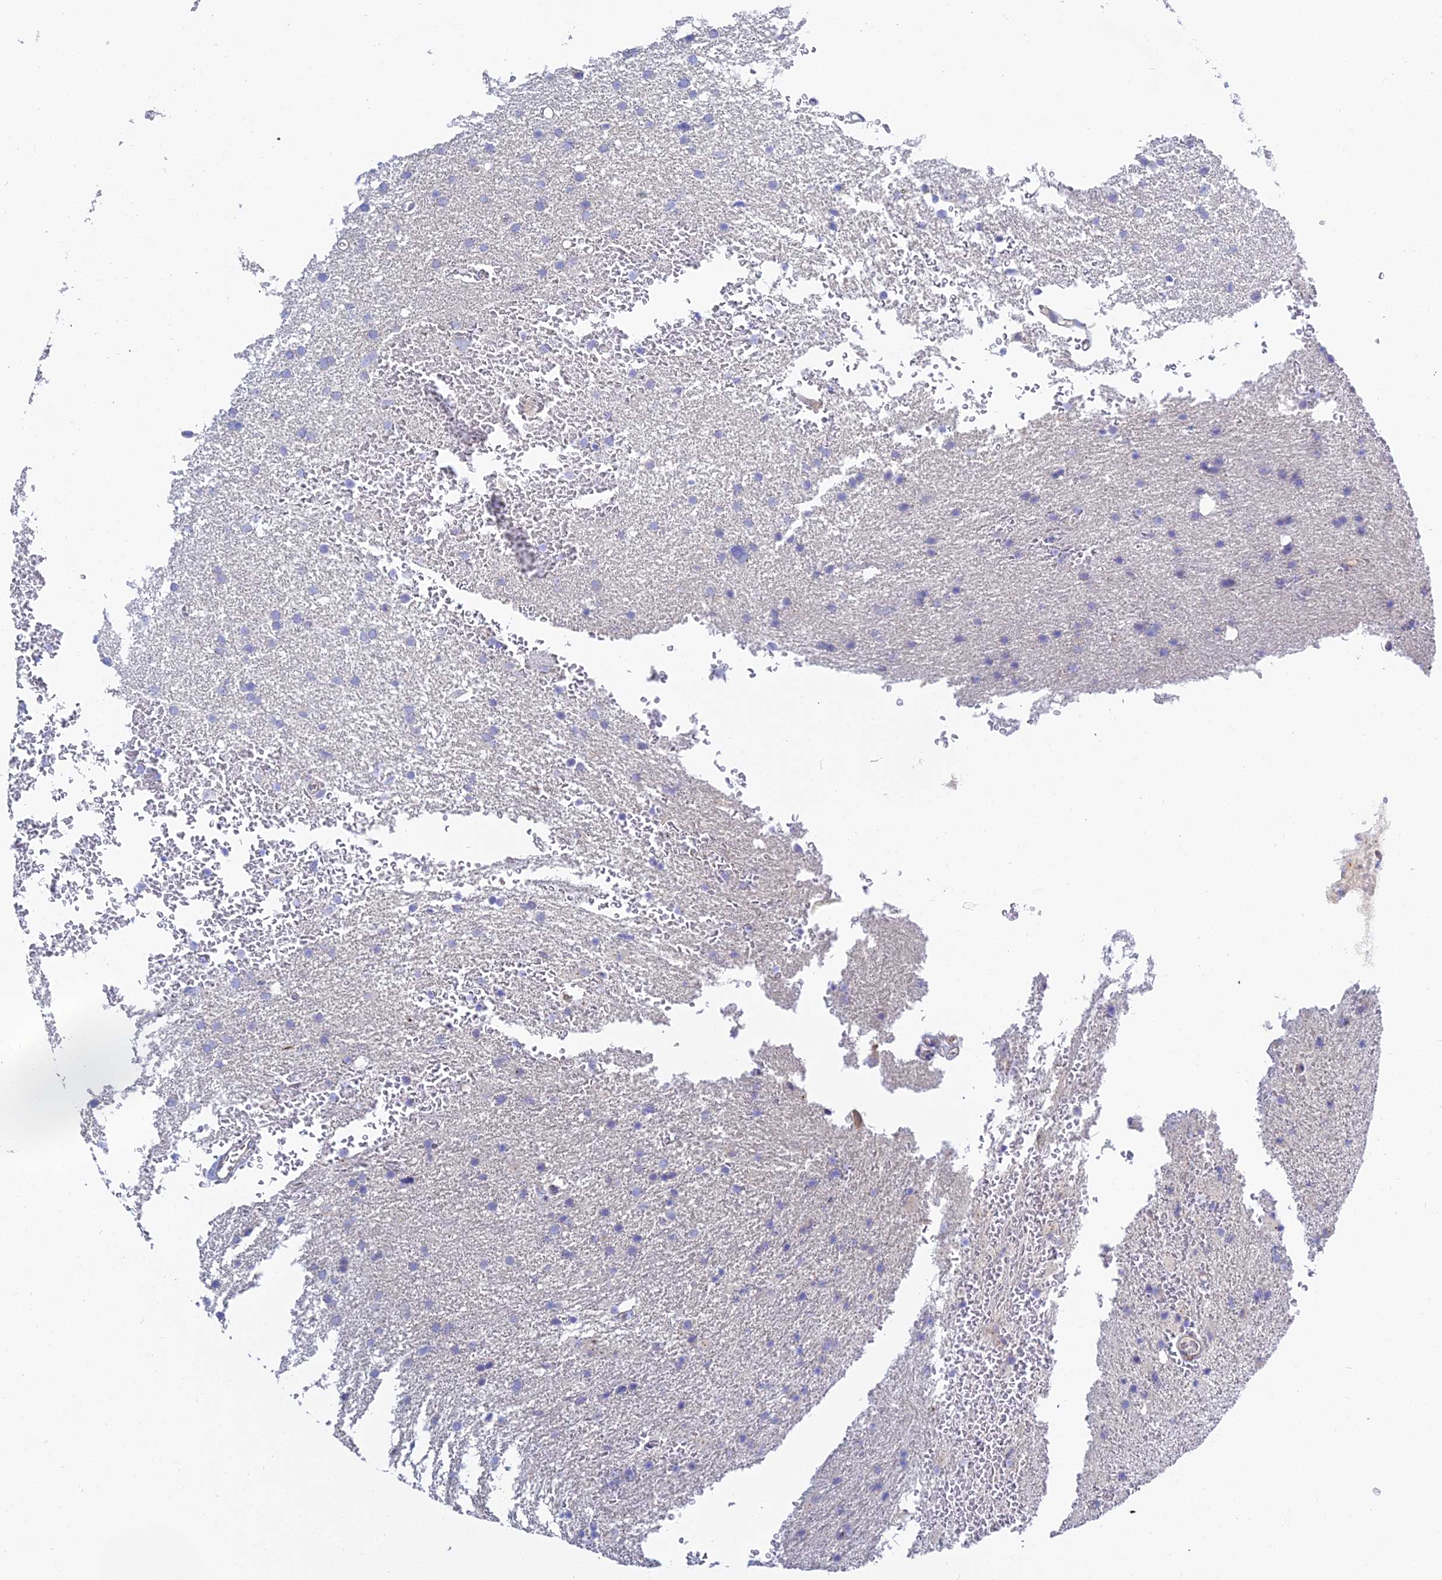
{"staining": {"intensity": "negative", "quantity": "none", "location": "none"}, "tissue": "glioma", "cell_type": "Tumor cells", "image_type": "cancer", "snomed": [{"axis": "morphology", "description": "Glioma, malignant, High grade"}, {"axis": "topography", "description": "Cerebral cortex"}], "caption": "A histopathology image of human high-grade glioma (malignant) is negative for staining in tumor cells.", "gene": "APOBEC3H", "patient": {"sex": "female", "age": 36}}